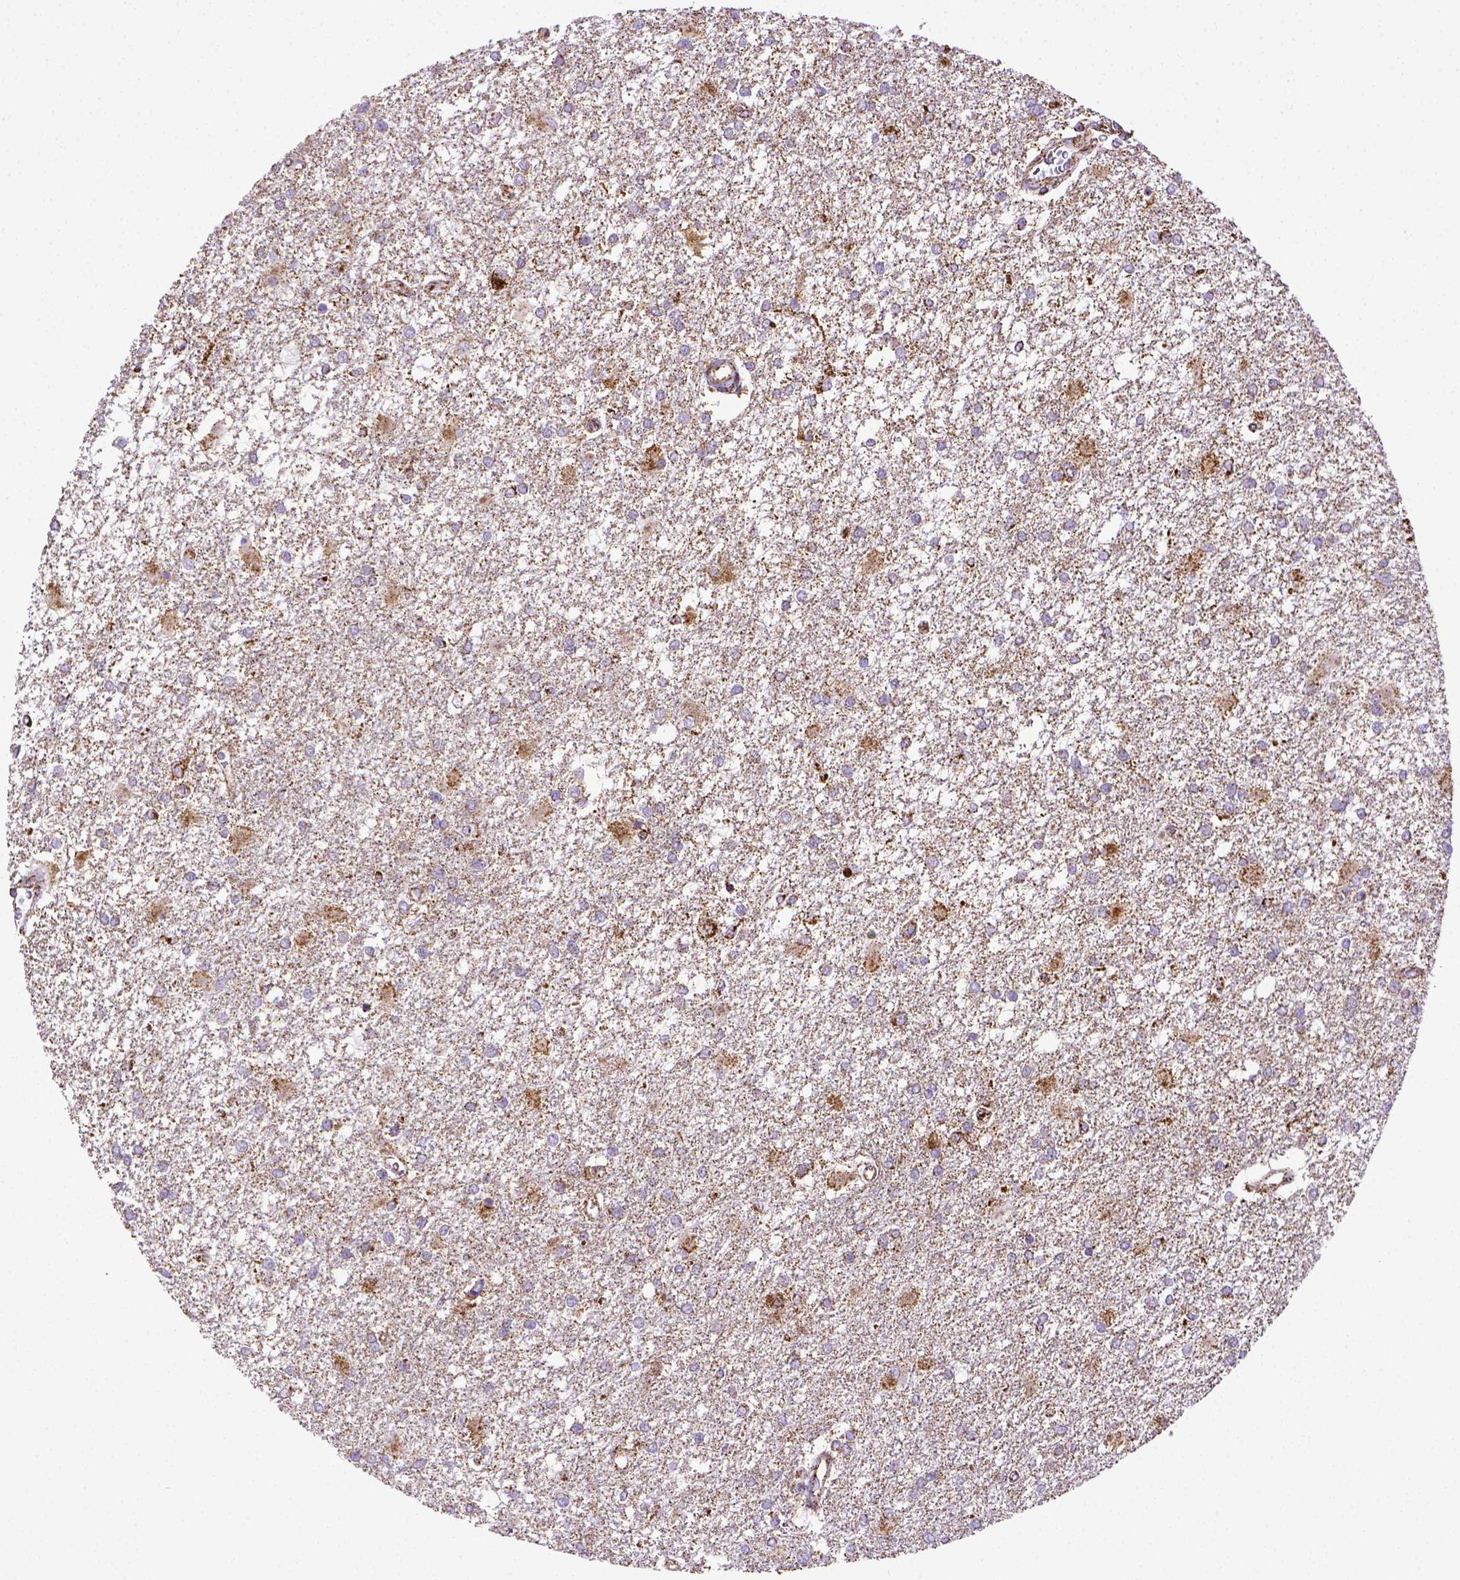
{"staining": {"intensity": "moderate", "quantity": ">75%", "location": "cytoplasmic/membranous"}, "tissue": "glioma", "cell_type": "Tumor cells", "image_type": "cancer", "snomed": [{"axis": "morphology", "description": "Glioma, malignant, High grade"}, {"axis": "topography", "description": "Cerebral cortex"}], "caption": "This is an image of IHC staining of malignant glioma (high-grade), which shows moderate positivity in the cytoplasmic/membranous of tumor cells.", "gene": "MT-CO1", "patient": {"sex": "male", "age": 79}}